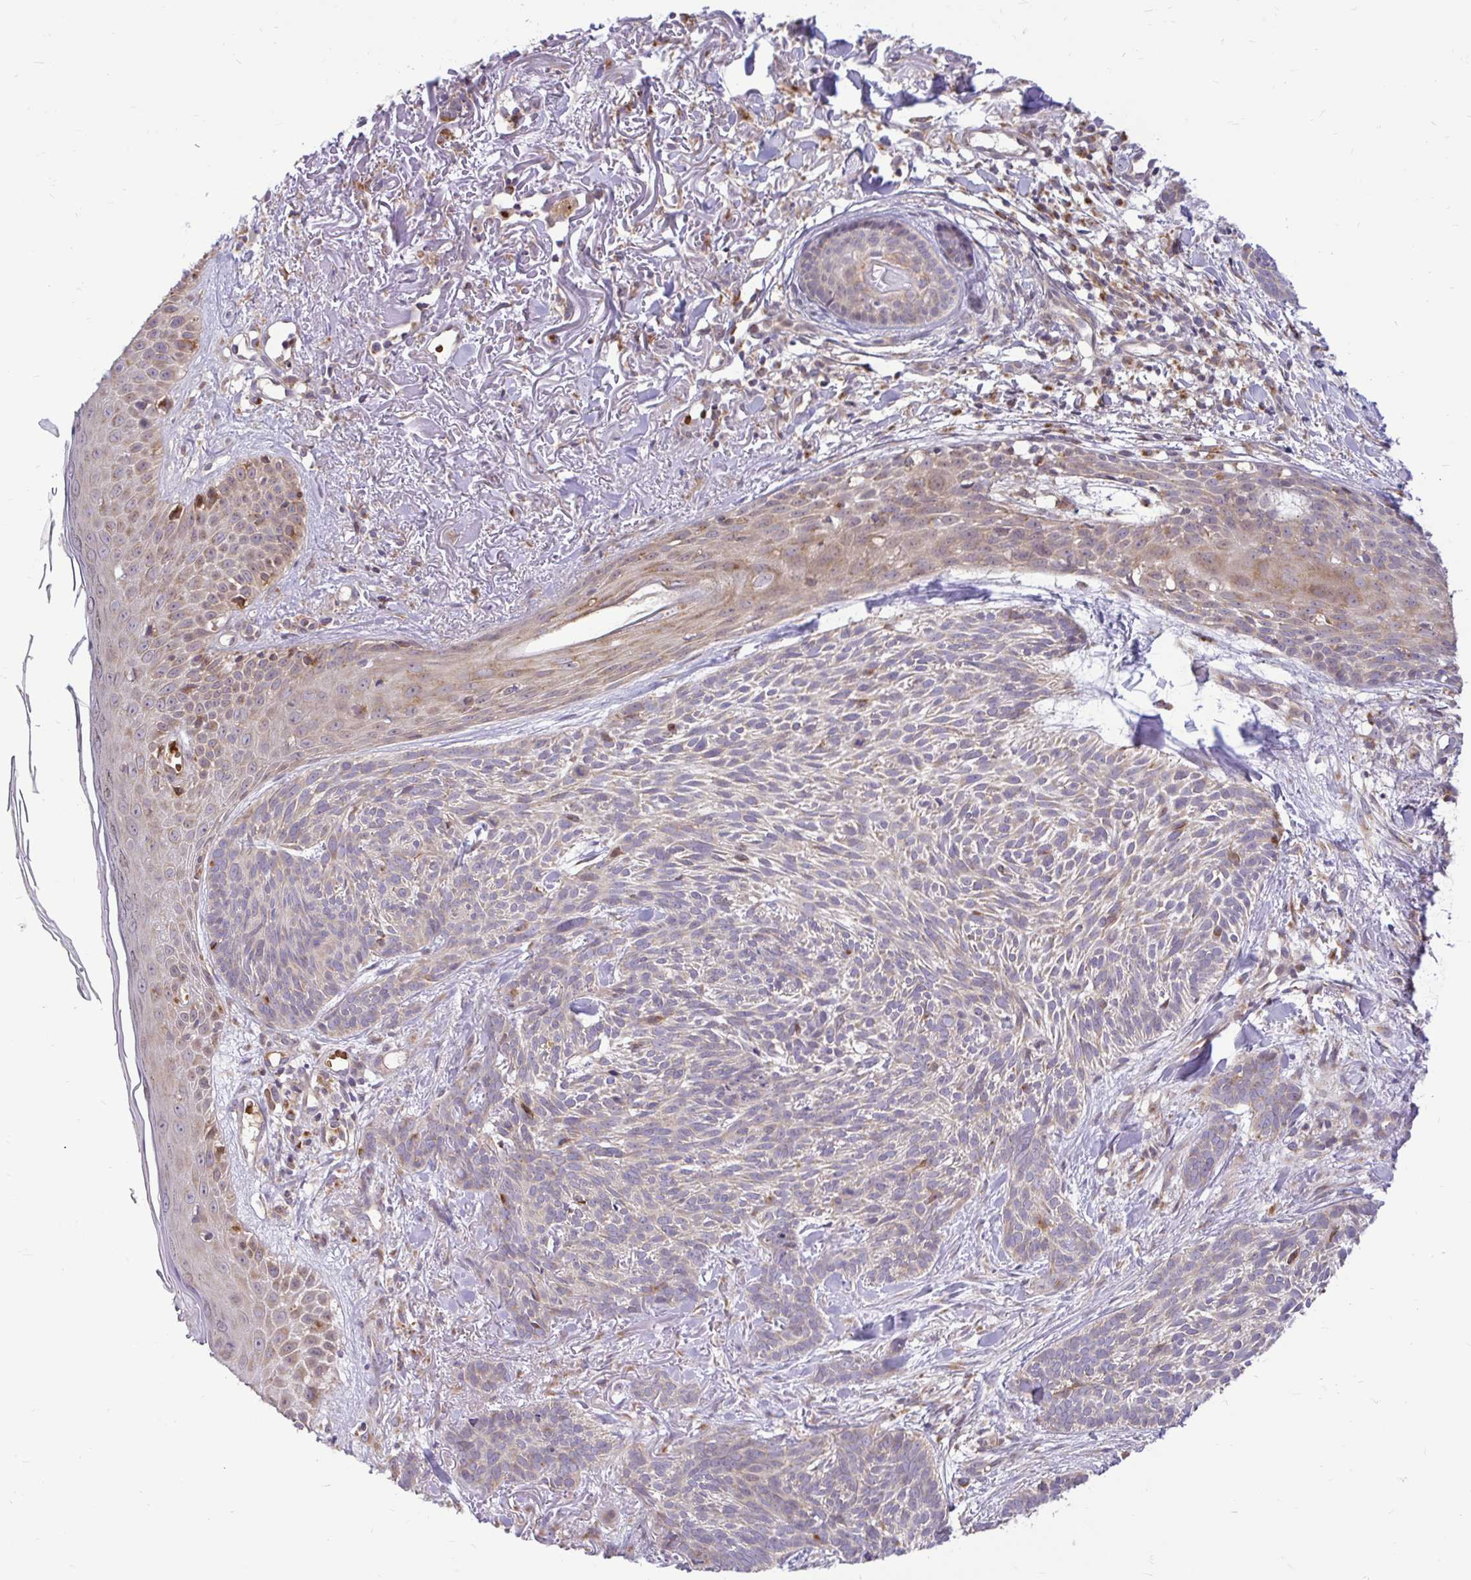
{"staining": {"intensity": "weak", "quantity": "<25%", "location": "cytoplasmic/membranous"}, "tissue": "skin cancer", "cell_type": "Tumor cells", "image_type": "cancer", "snomed": [{"axis": "morphology", "description": "Basal cell carcinoma"}, {"axis": "topography", "description": "Skin"}], "caption": "Immunohistochemistry (IHC) of basal cell carcinoma (skin) exhibits no expression in tumor cells.", "gene": "VTI1B", "patient": {"sex": "female", "age": 78}}